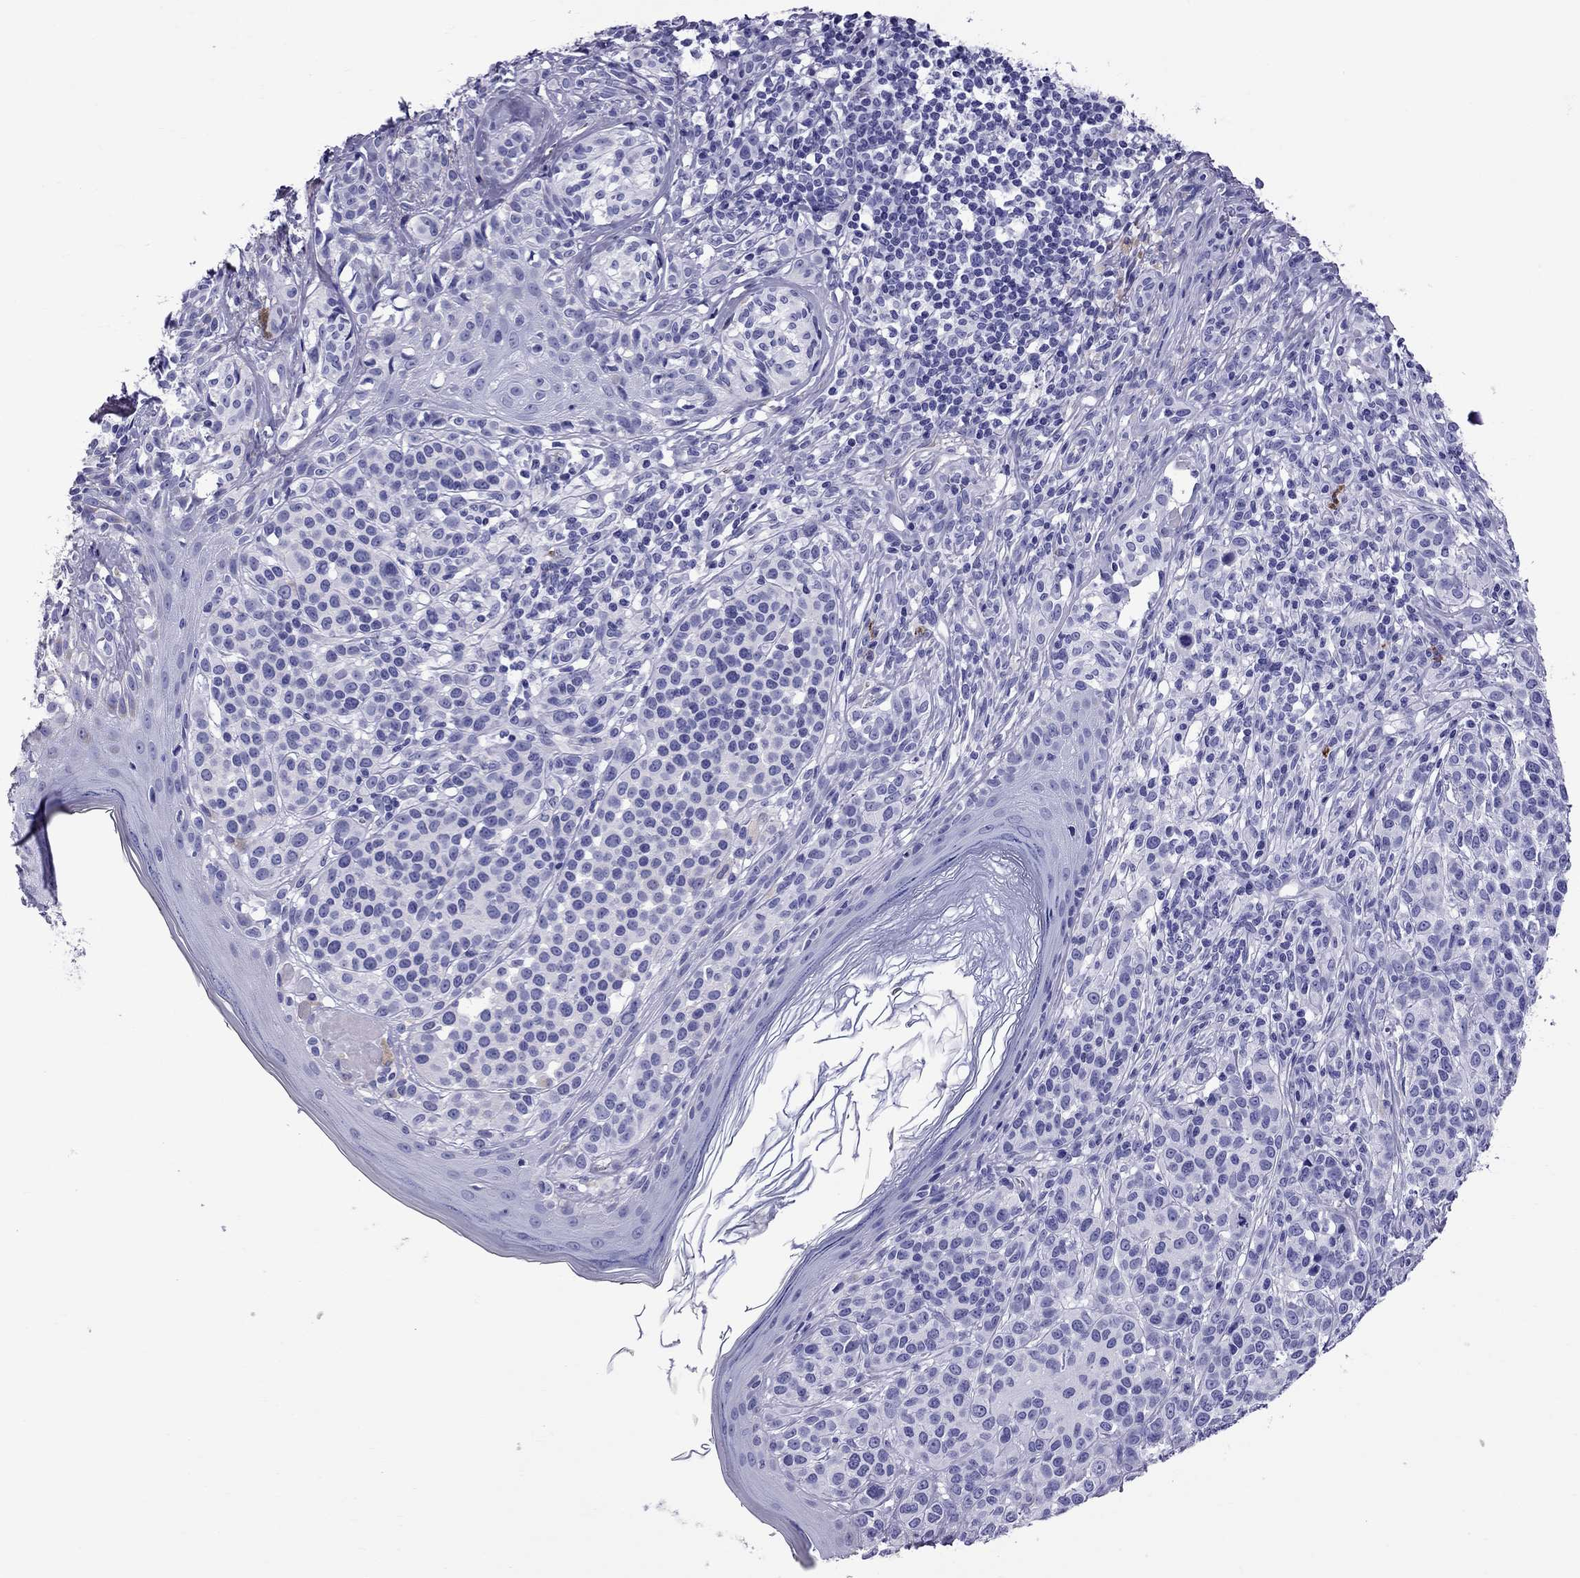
{"staining": {"intensity": "negative", "quantity": "none", "location": "none"}, "tissue": "melanoma", "cell_type": "Tumor cells", "image_type": "cancer", "snomed": [{"axis": "morphology", "description": "Malignant melanoma, NOS"}, {"axis": "topography", "description": "Skin"}], "caption": "DAB (3,3'-diaminobenzidine) immunohistochemical staining of human malignant melanoma exhibits no significant positivity in tumor cells.", "gene": "SCART1", "patient": {"sex": "male", "age": 79}}